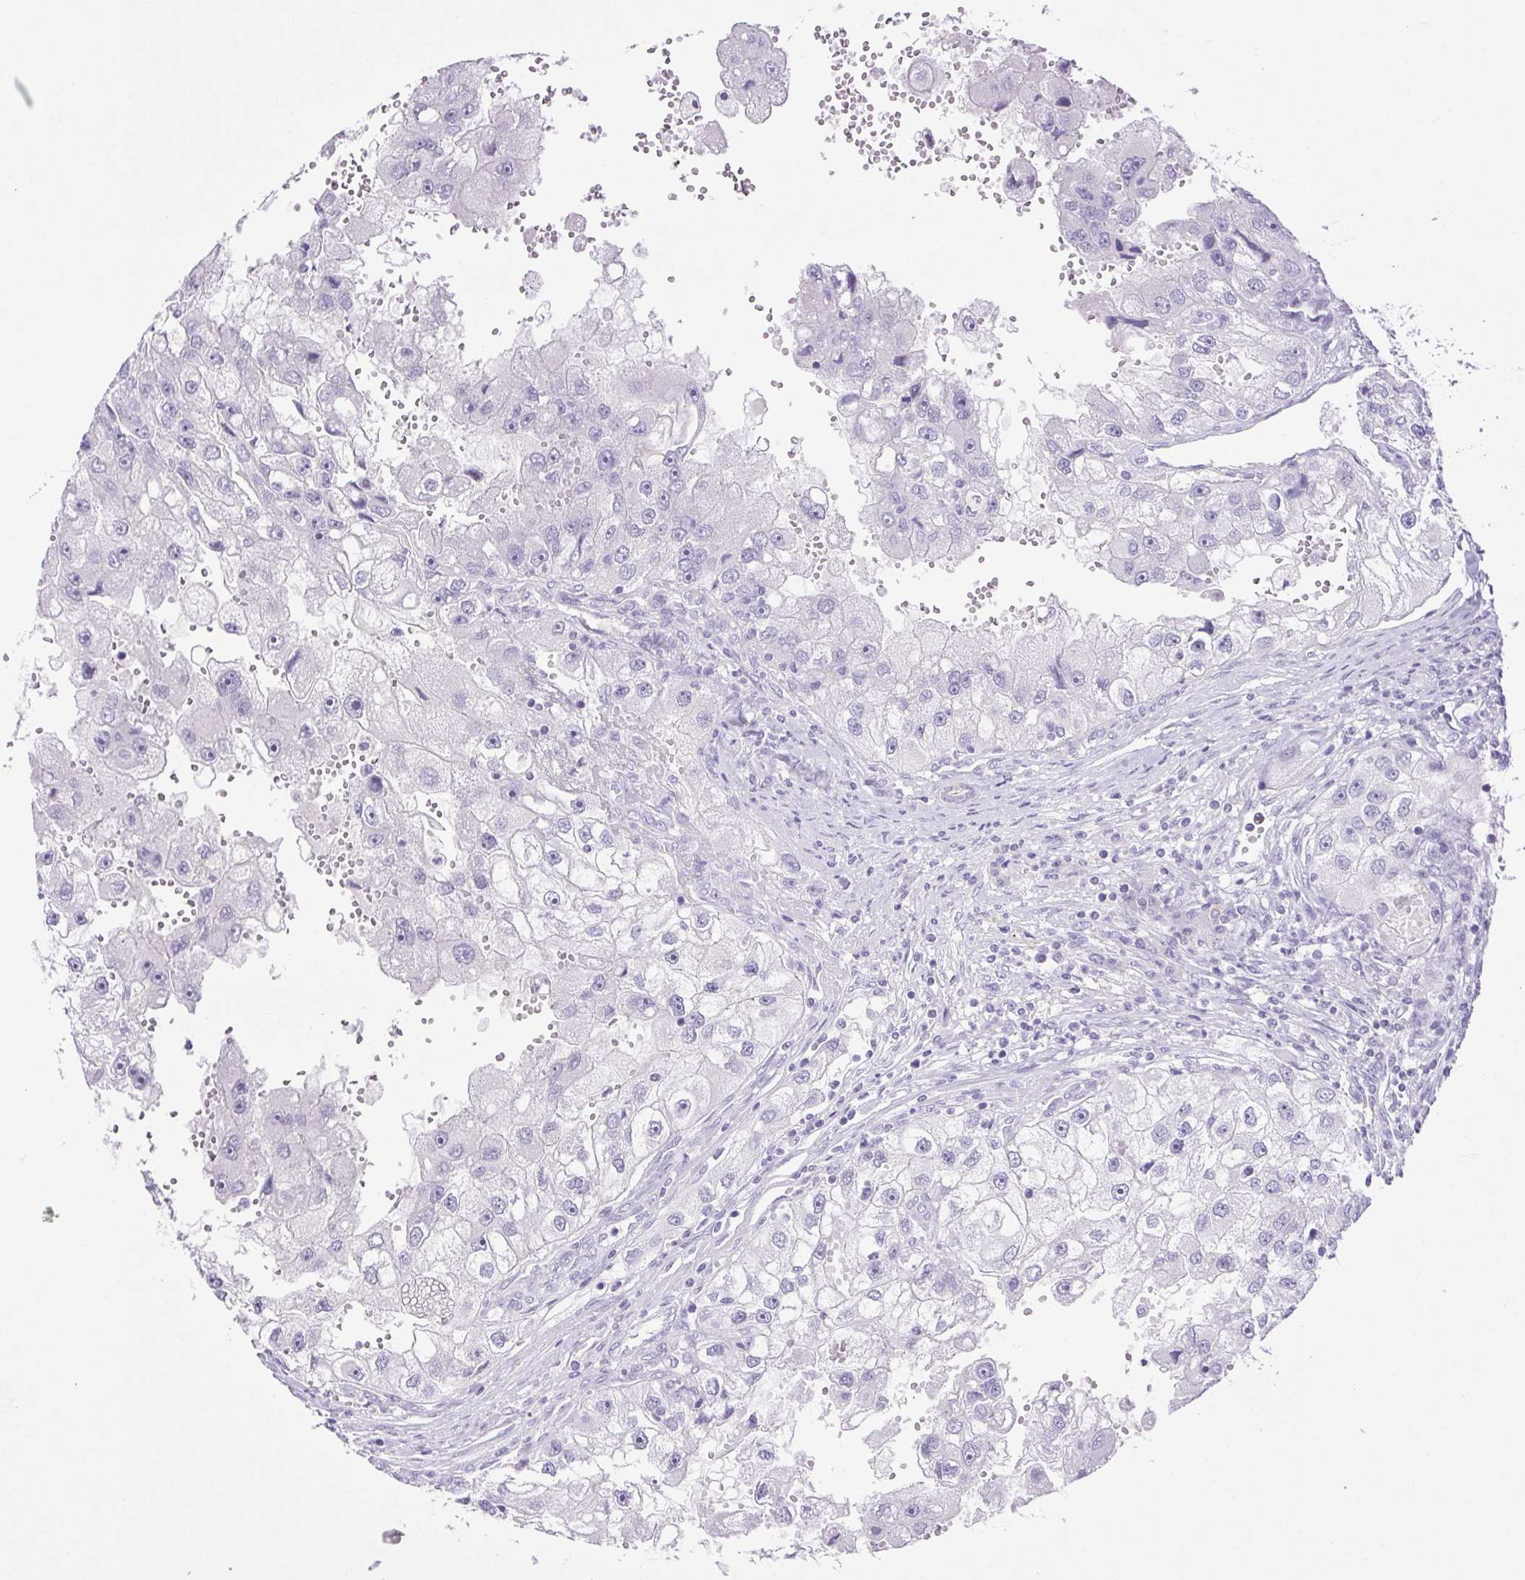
{"staining": {"intensity": "negative", "quantity": "none", "location": "none"}, "tissue": "renal cancer", "cell_type": "Tumor cells", "image_type": "cancer", "snomed": [{"axis": "morphology", "description": "Adenocarcinoma, NOS"}, {"axis": "topography", "description": "Kidney"}], "caption": "This is an IHC histopathology image of adenocarcinoma (renal). There is no positivity in tumor cells.", "gene": "PAPPA2", "patient": {"sex": "male", "age": 63}}